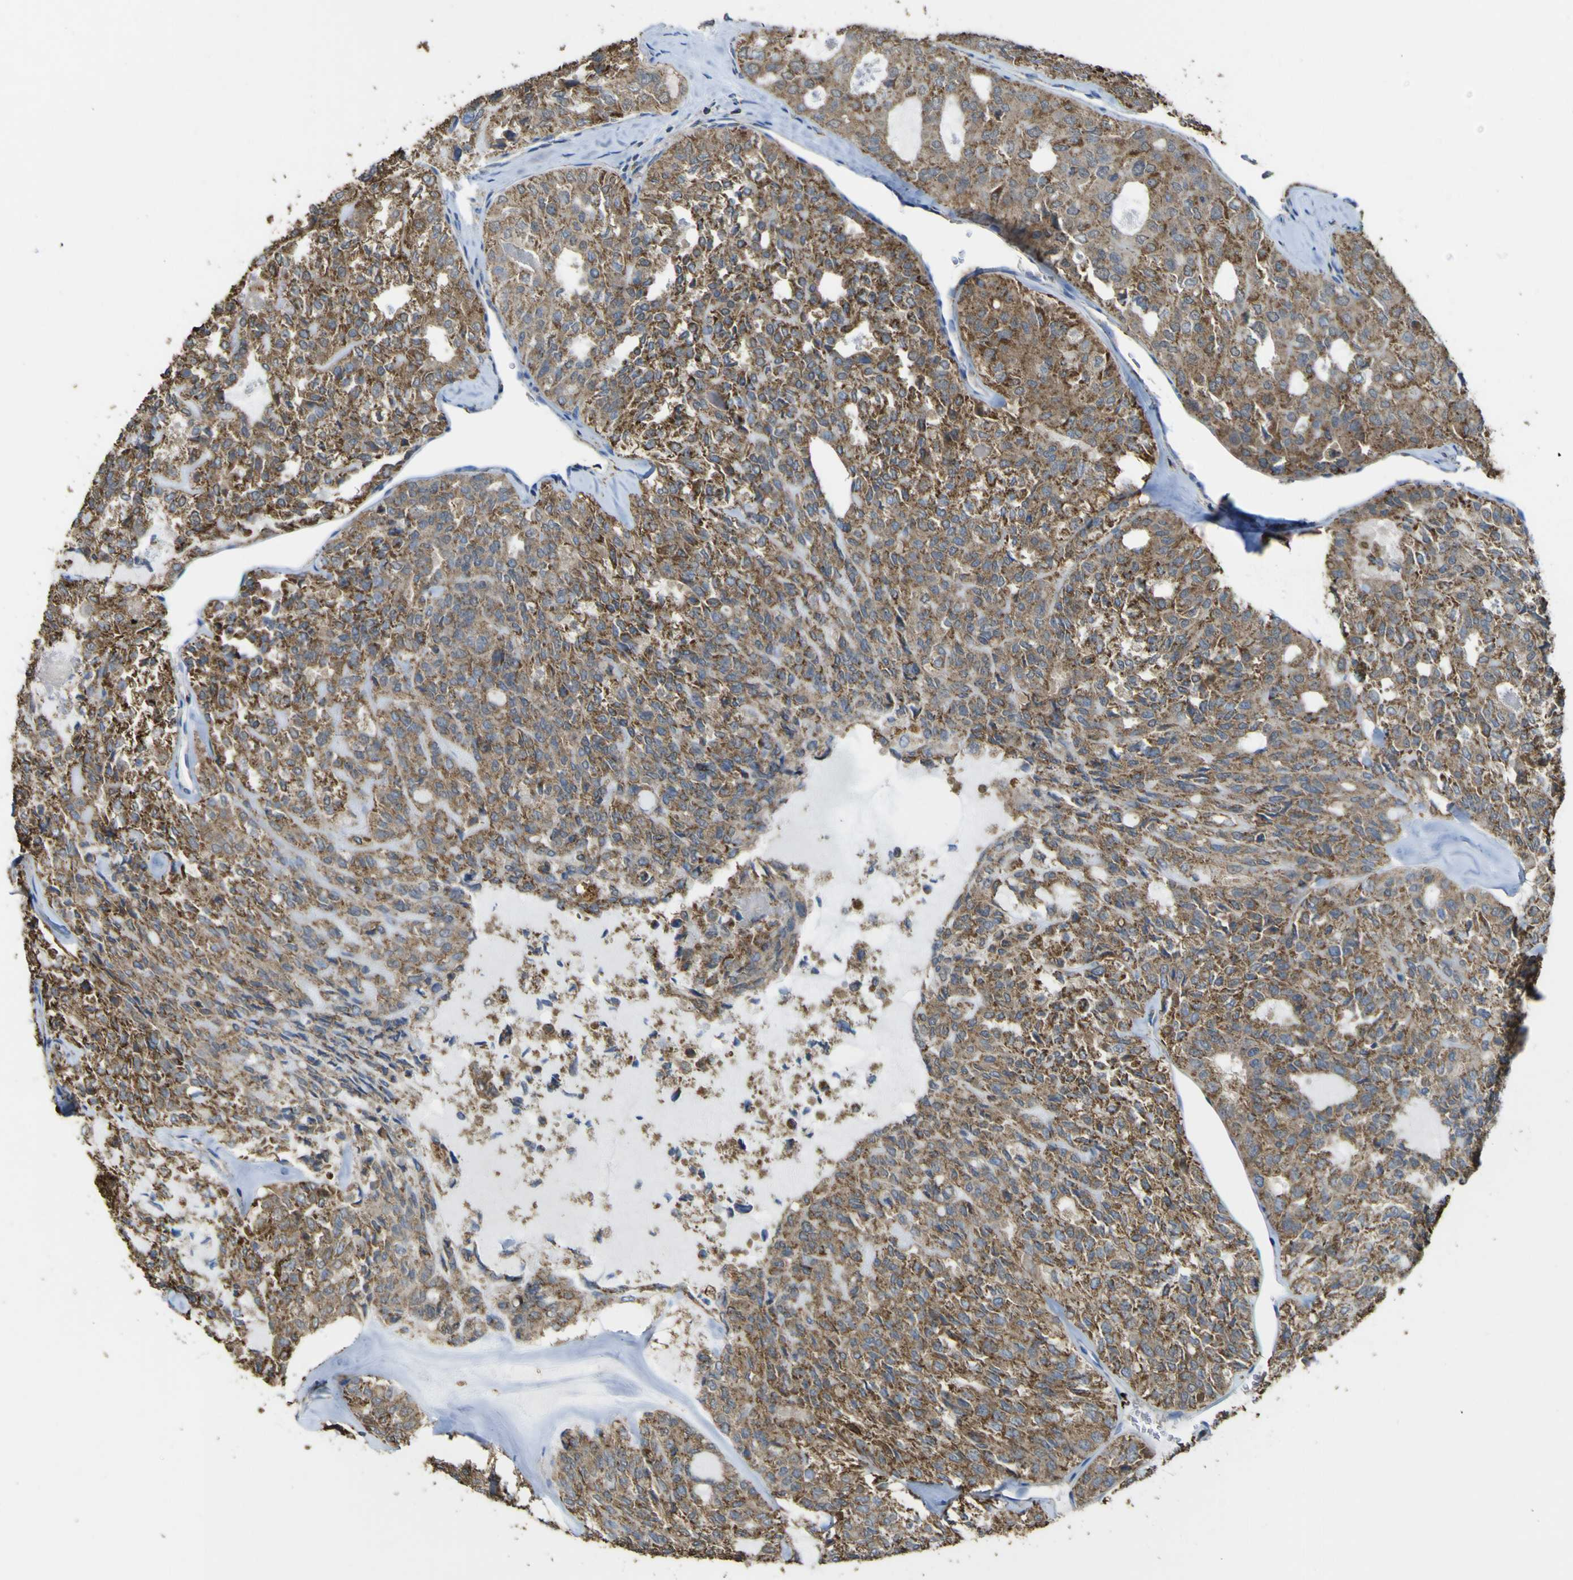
{"staining": {"intensity": "strong", "quantity": ">75%", "location": "cytoplasmic/membranous"}, "tissue": "thyroid cancer", "cell_type": "Tumor cells", "image_type": "cancer", "snomed": [{"axis": "morphology", "description": "Follicular adenoma carcinoma, NOS"}, {"axis": "topography", "description": "Thyroid gland"}], "caption": "Protein expression by immunohistochemistry exhibits strong cytoplasmic/membranous expression in approximately >75% of tumor cells in thyroid cancer.", "gene": "ACSL3", "patient": {"sex": "male", "age": 75}}